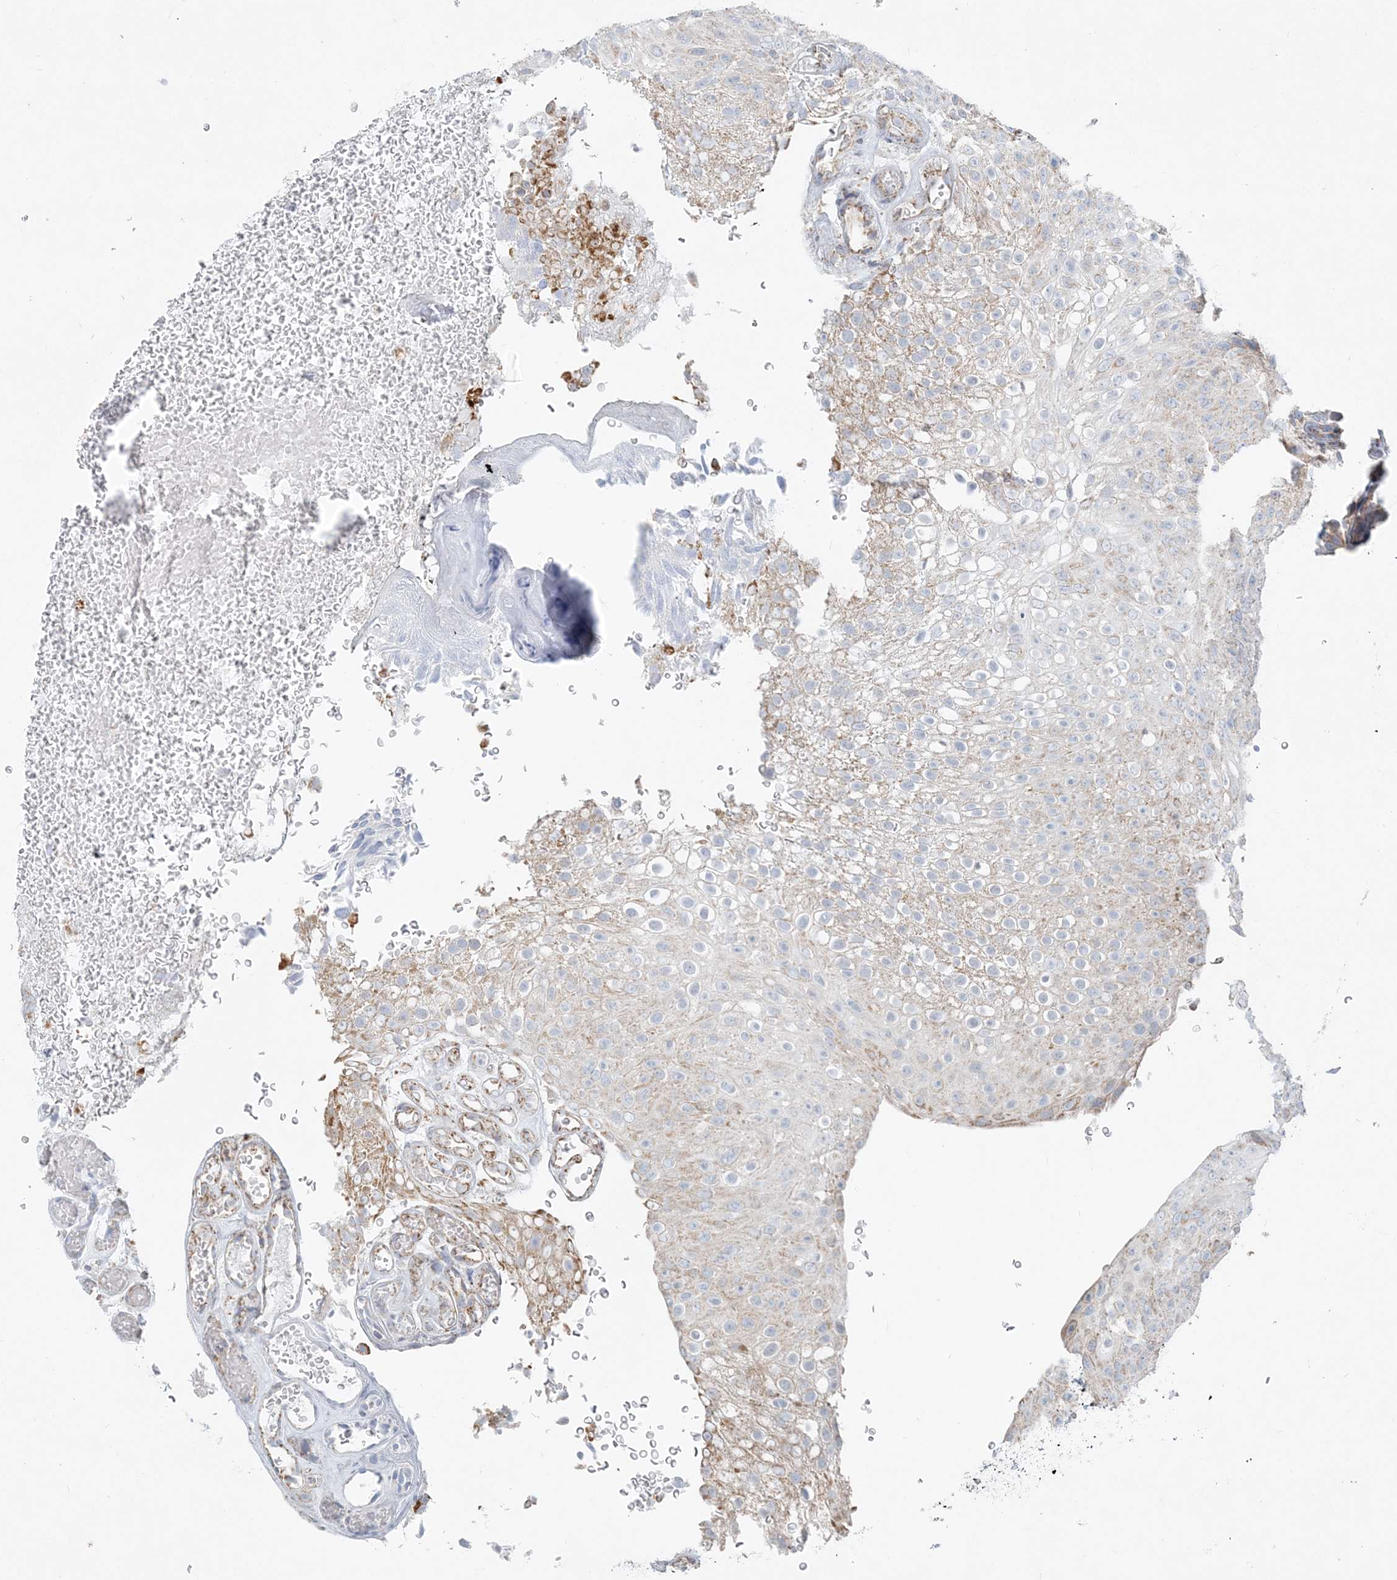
{"staining": {"intensity": "moderate", "quantity": "<25%", "location": "cytoplasmic/membranous"}, "tissue": "urothelial cancer", "cell_type": "Tumor cells", "image_type": "cancer", "snomed": [{"axis": "morphology", "description": "Urothelial carcinoma, Low grade"}, {"axis": "topography", "description": "Urinary bladder"}], "caption": "Low-grade urothelial carcinoma stained for a protein (brown) exhibits moderate cytoplasmic/membranous positive positivity in about <25% of tumor cells.", "gene": "PCCB", "patient": {"sex": "male", "age": 78}}